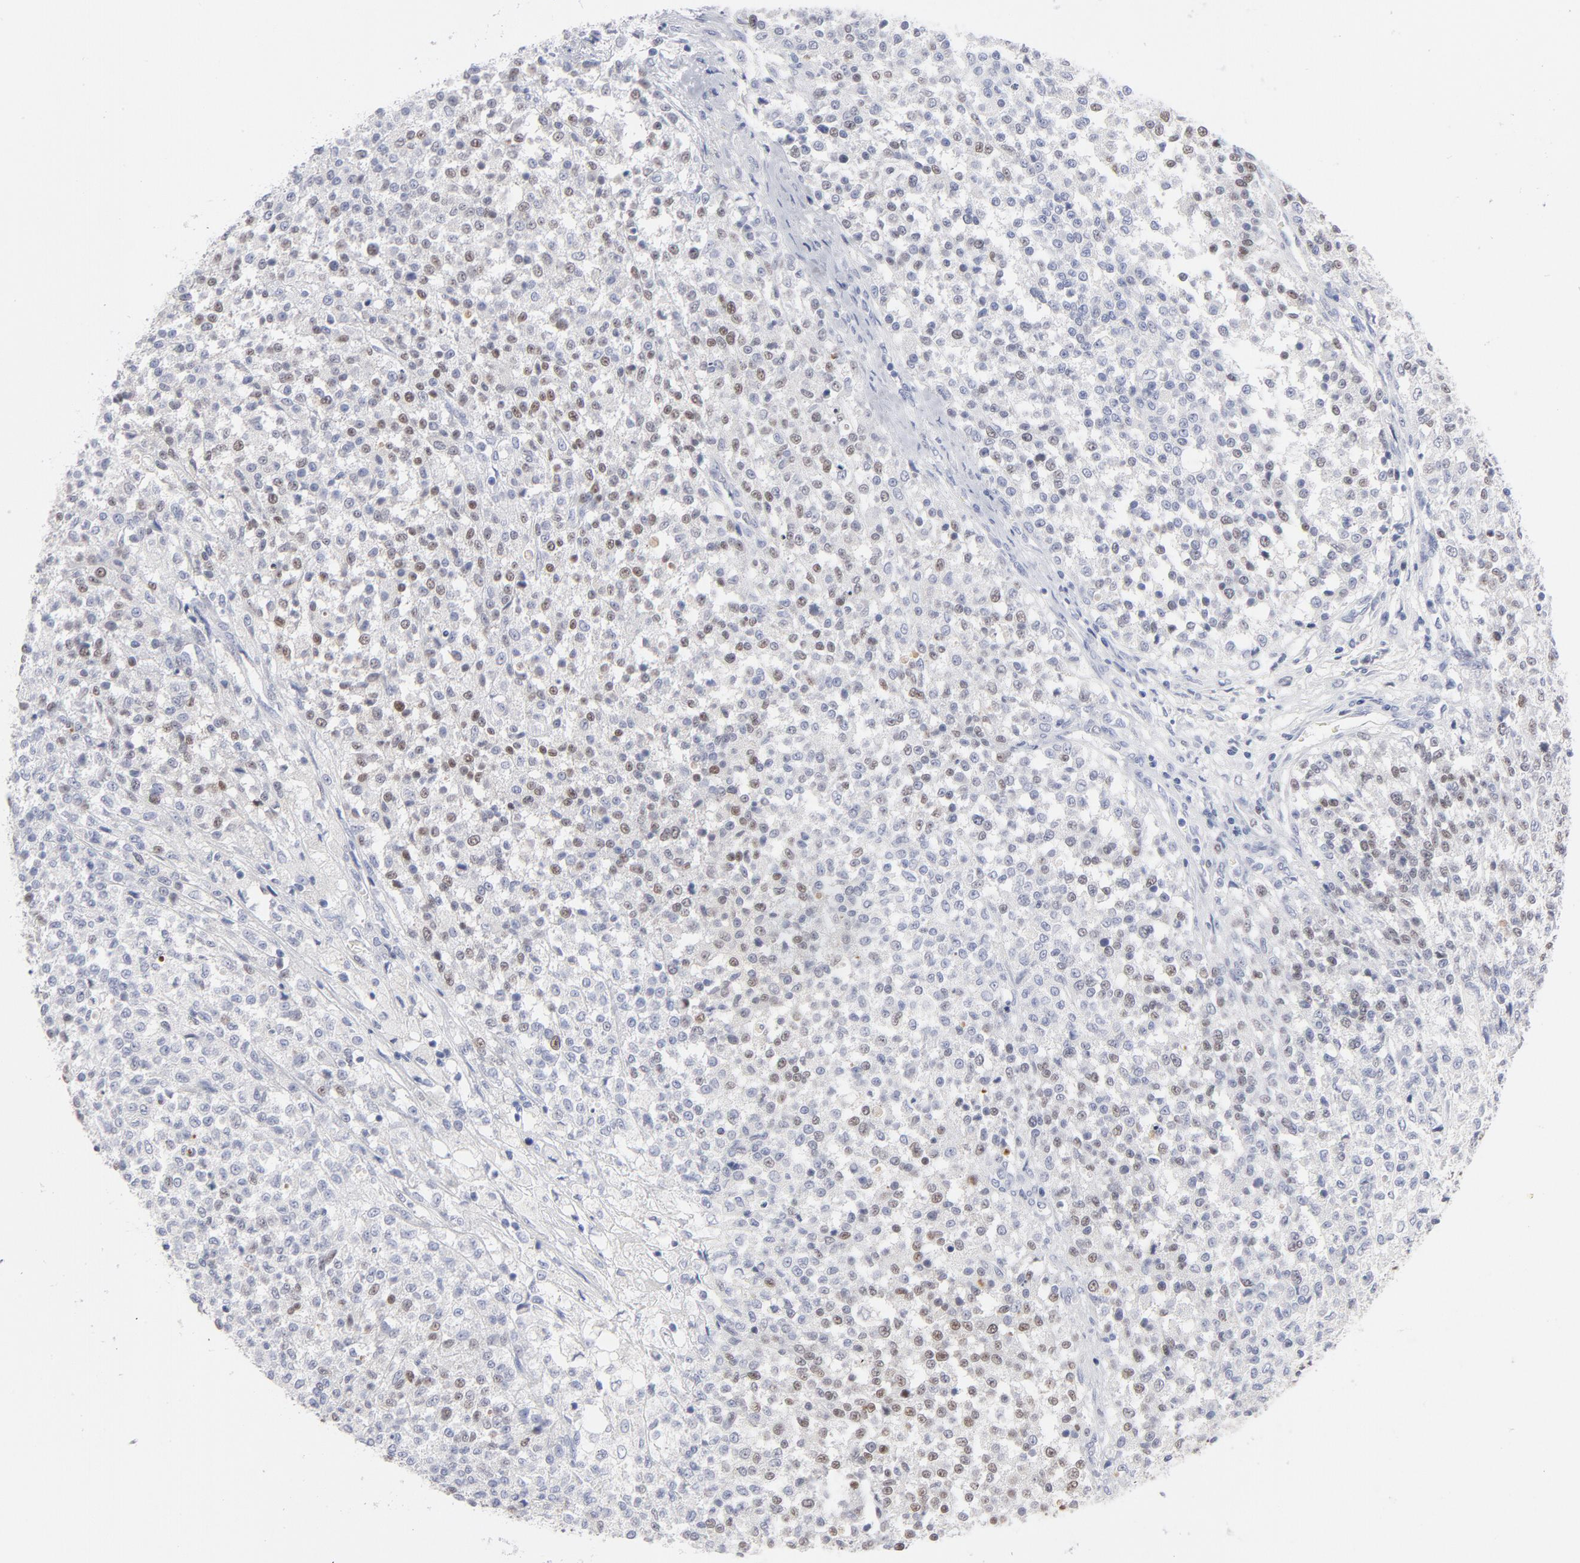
{"staining": {"intensity": "moderate", "quantity": "<25%", "location": "nuclear"}, "tissue": "testis cancer", "cell_type": "Tumor cells", "image_type": "cancer", "snomed": [{"axis": "morphology", "description": "Seminoma, NOS"}, {"axis": "topography", "description": "Testis"}], "caption": "Immunohistochemistry micrograph of human testis cancer stained for a protein (brown), which exhibits low levels of moderate nuclear positivity in about <25% of tumor cells.", "gene": "MCM7", "patient": {"sex": "male", "age": 59}}